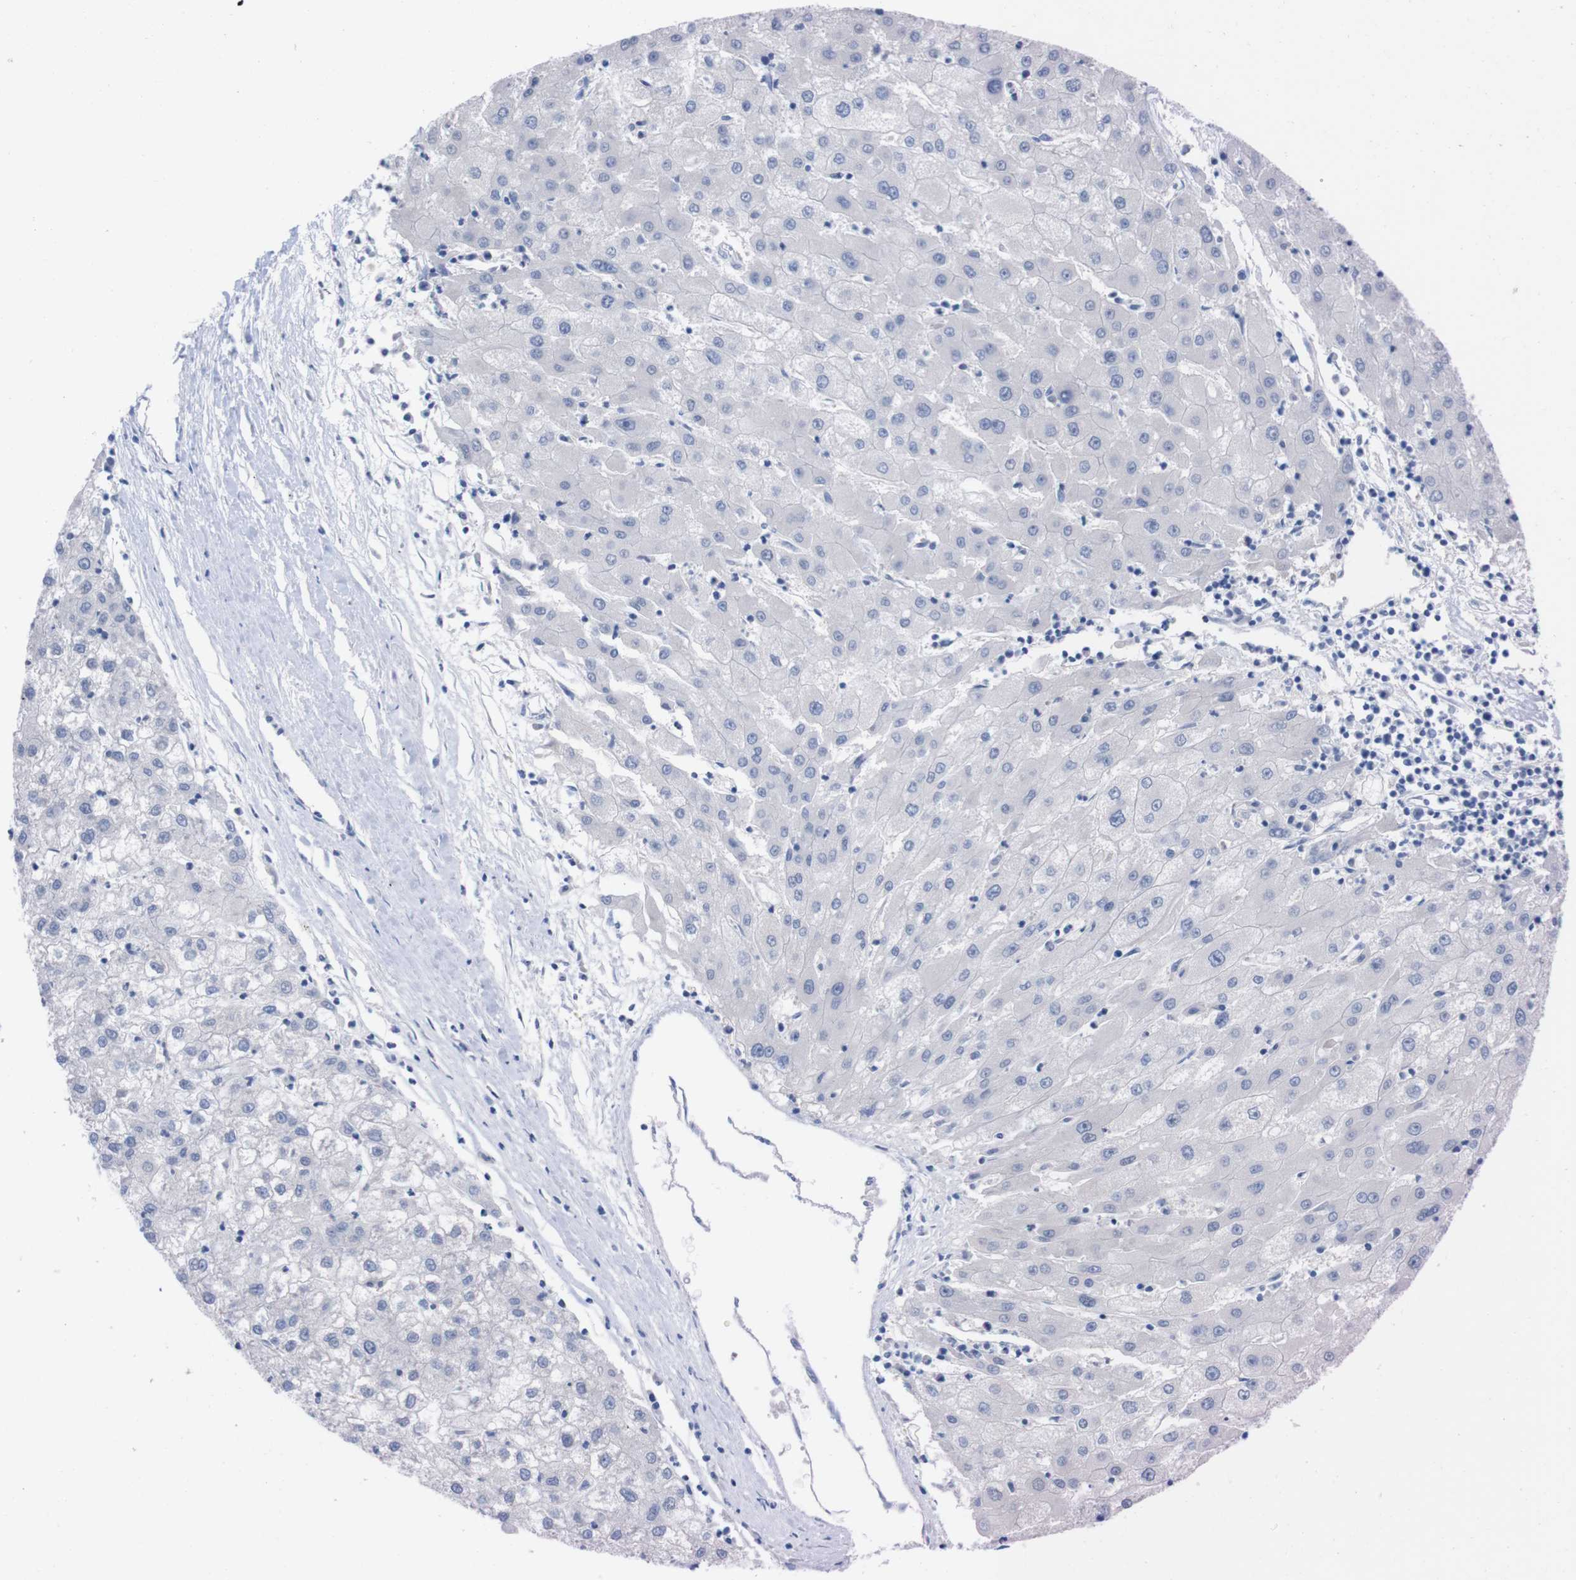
{"staining": {"intensity": "negative", "quantity": "none", "location": "none"}, "tissue": "liver cancer", "cell_type": "Tumor cells", "image_type": "cancer", "snomed": [{"axis": "morphology", "description": "Carcinoma, Hepatocellular, NOS"}, {"axis": "topography", "description": "Liver"}], "caption": "Immunohistochemical staining of liver hepatocellular carcinoma reveals no significant expression in tumor cells.", "gene": "TMEM243", "patient": {"sex": "male", "age": 72}}